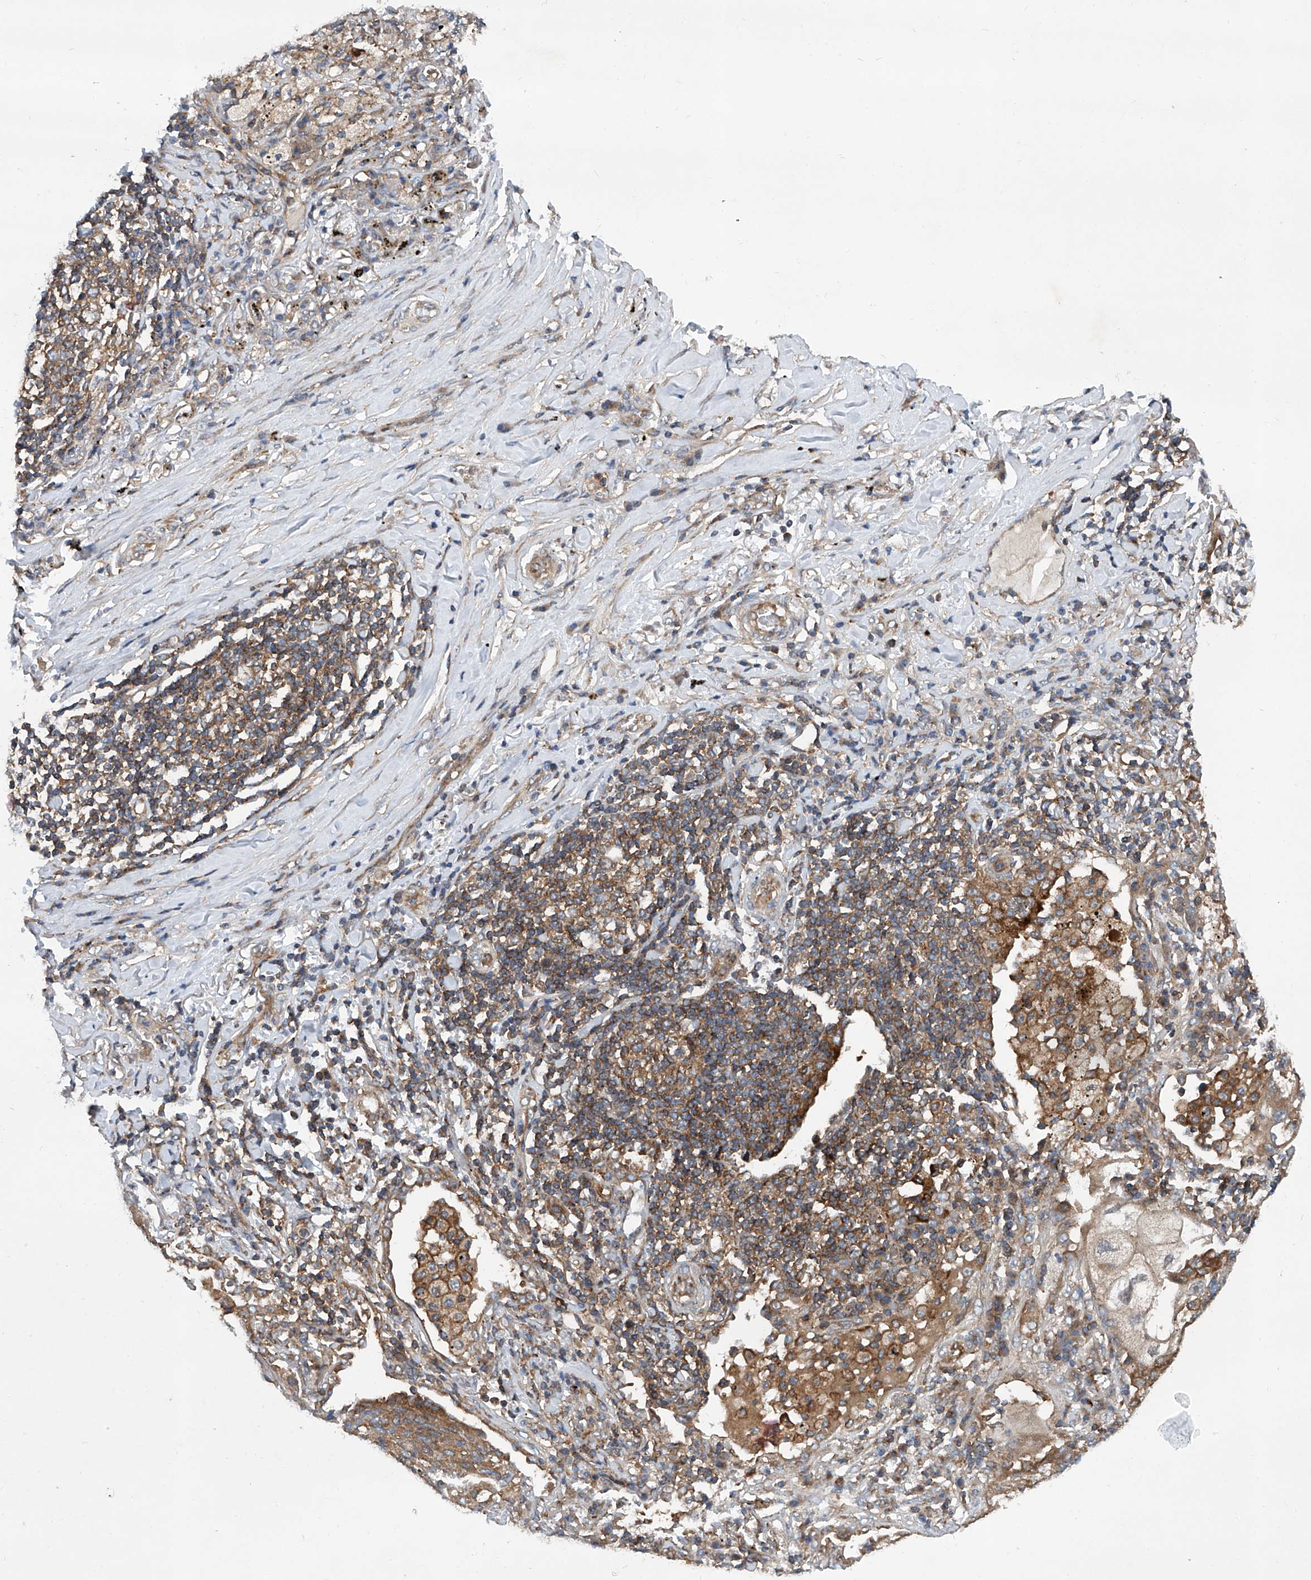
{"staining": {"intensity": "moderate", "quantity": ">75%", "location": "cytoplasmic/membranous"}, "tissue": "lung cancer", "cell_type": "Tumor cells", "image_type": "cancer", "snomed": [{"axis": "morphology", "description": "Squamous cell carcinoma, NOS"}, {"axis": "topography", "description": "Lung"}], "caption": "Human squamous cell carcinoma (lung) stained for a protein (brown) displays moderate cytoplasmic/membranous positive expression in about >75% of tumor cells.", "gene": "SMAP1", "patient": {"sex": "female", "age": 63}}